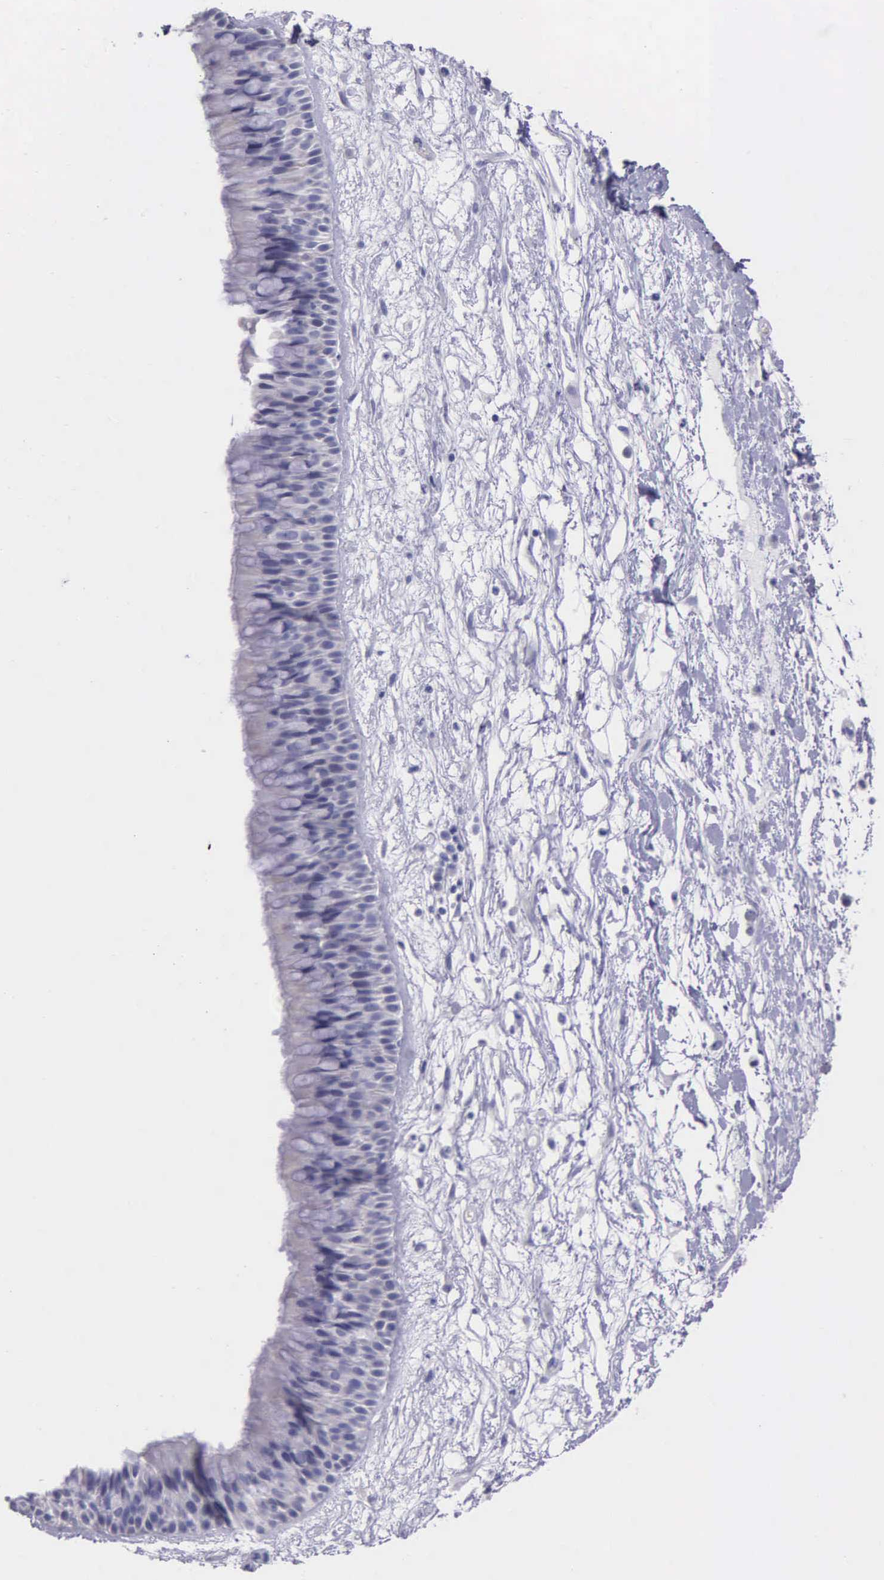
{"staining": {"intensity": "weak", "quantity": "25%-75%", "location": "cytoplasmic/membranous"}, "tissue": "nasopharynx", "cell_type": "Respiratory epithelial cells", "image_type": "normal", "snomed": [{"axis": "morphology", "description": "Normal tissue, NOS"}, {"axis": "topography", "description": "Nasopharynx"}], "caption": "Normal nasopharynx shows weak cytoplasmic/membranous expression in about 25%-75% of respiratory epithelial cells (DAB (3,3'-diaminobenzidine) IHC with brightfield microscopy, high magnification)..", "gene": "GSTT2B", "patient": {"sex": "male", "age": 13}}